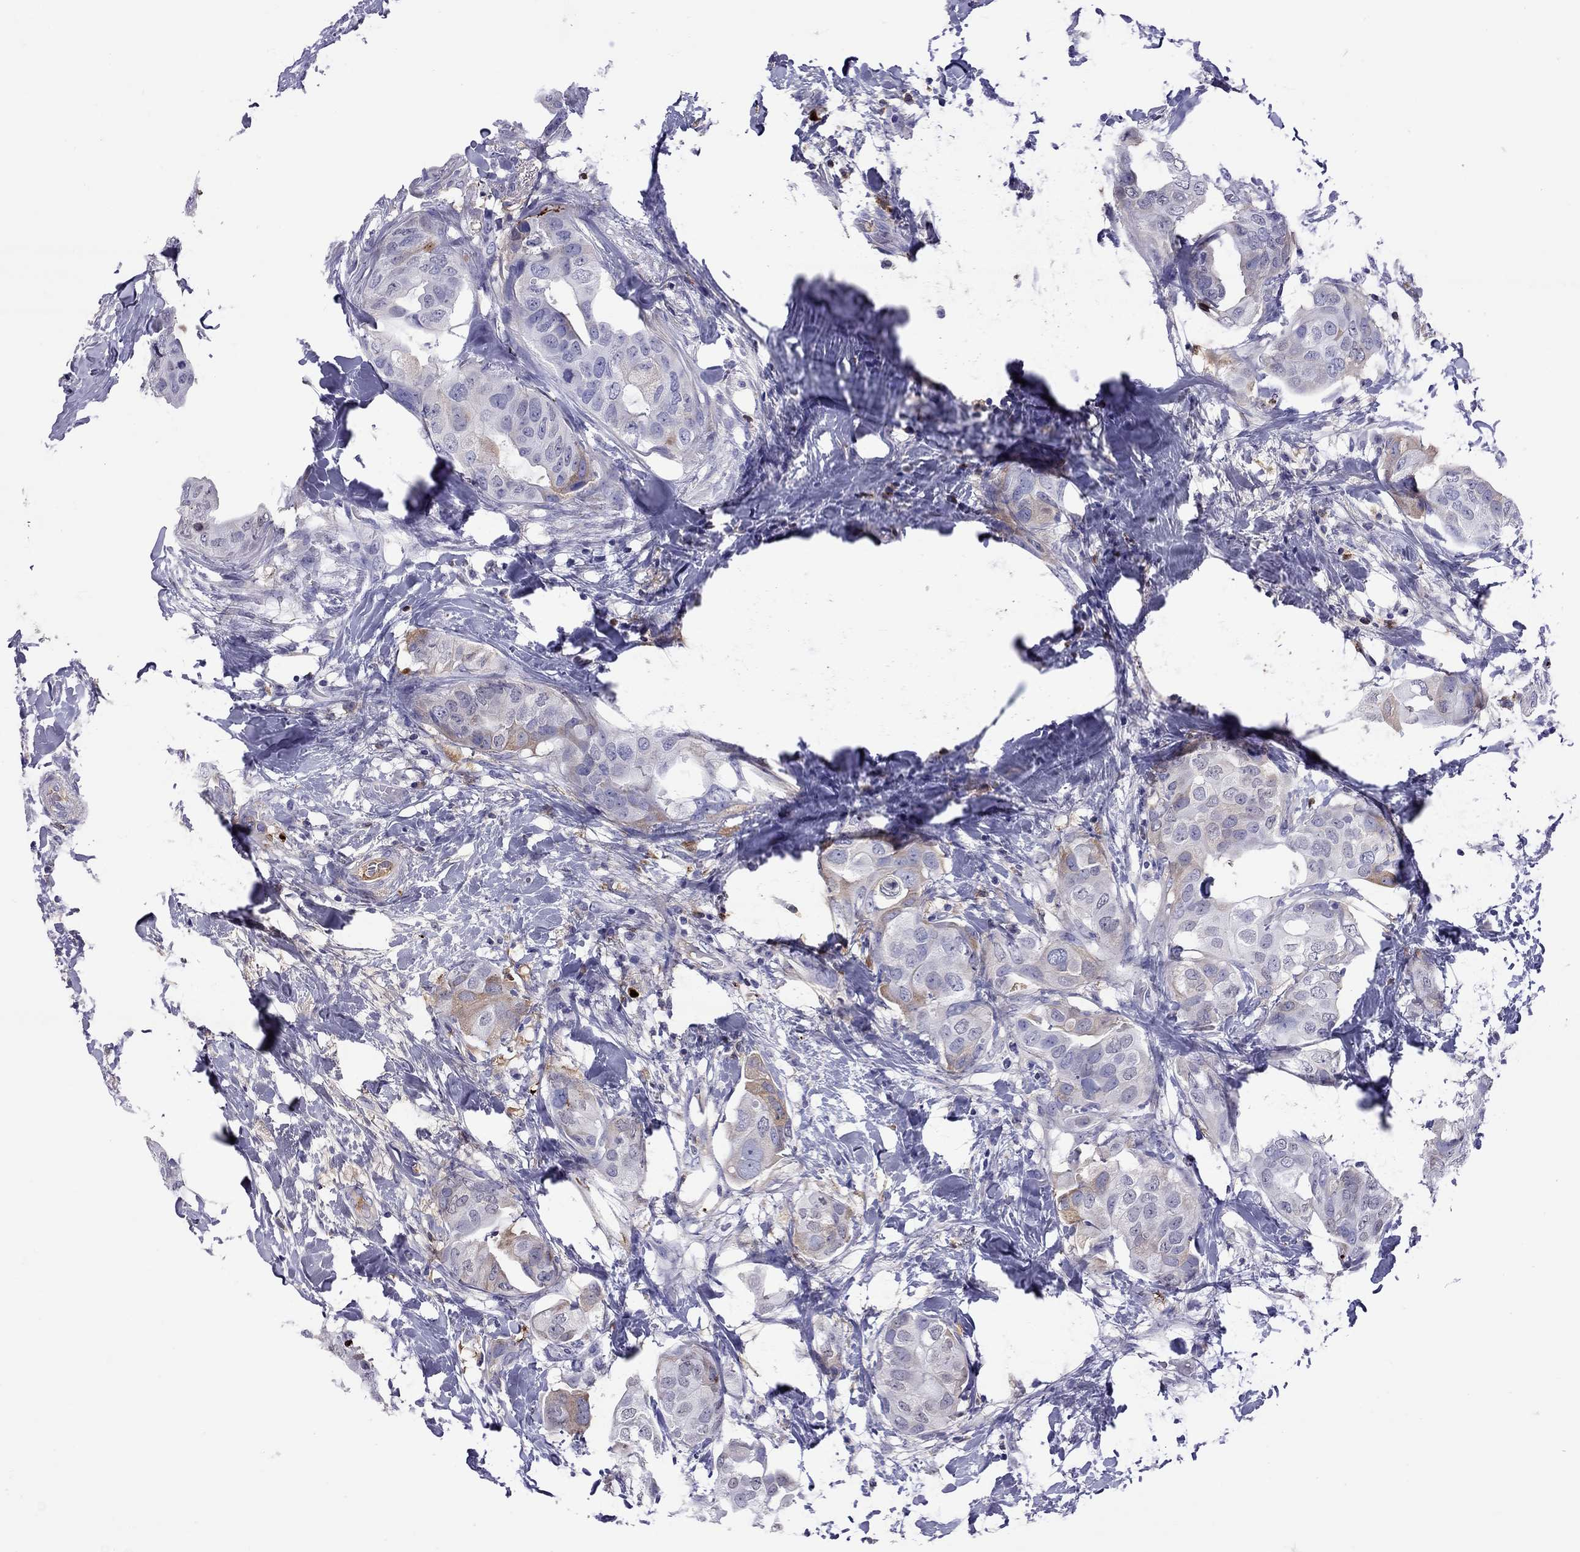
{"staining": {"intensity": "weak", "quantity": "<25%", "location": "cytoplasmic/membranous"}, "tissue": "breast cancer", "cell_type": "Tumor cells", "image_type": "cancer", "snomed": [{"axis": "morphology", "description": "Normal tissue, NOS"}, {"axis": "morphology", "description": "Duct carcinoma"}, {"axis": "topography", "description": "Breast"}], "caption": "Photomicrograph shows no significant protein expression in tumor cells of breast cancer (invasive ductal carcinoma).", "gene": "SERPINA3", "patient": {"sex": "female", "age": 40}}